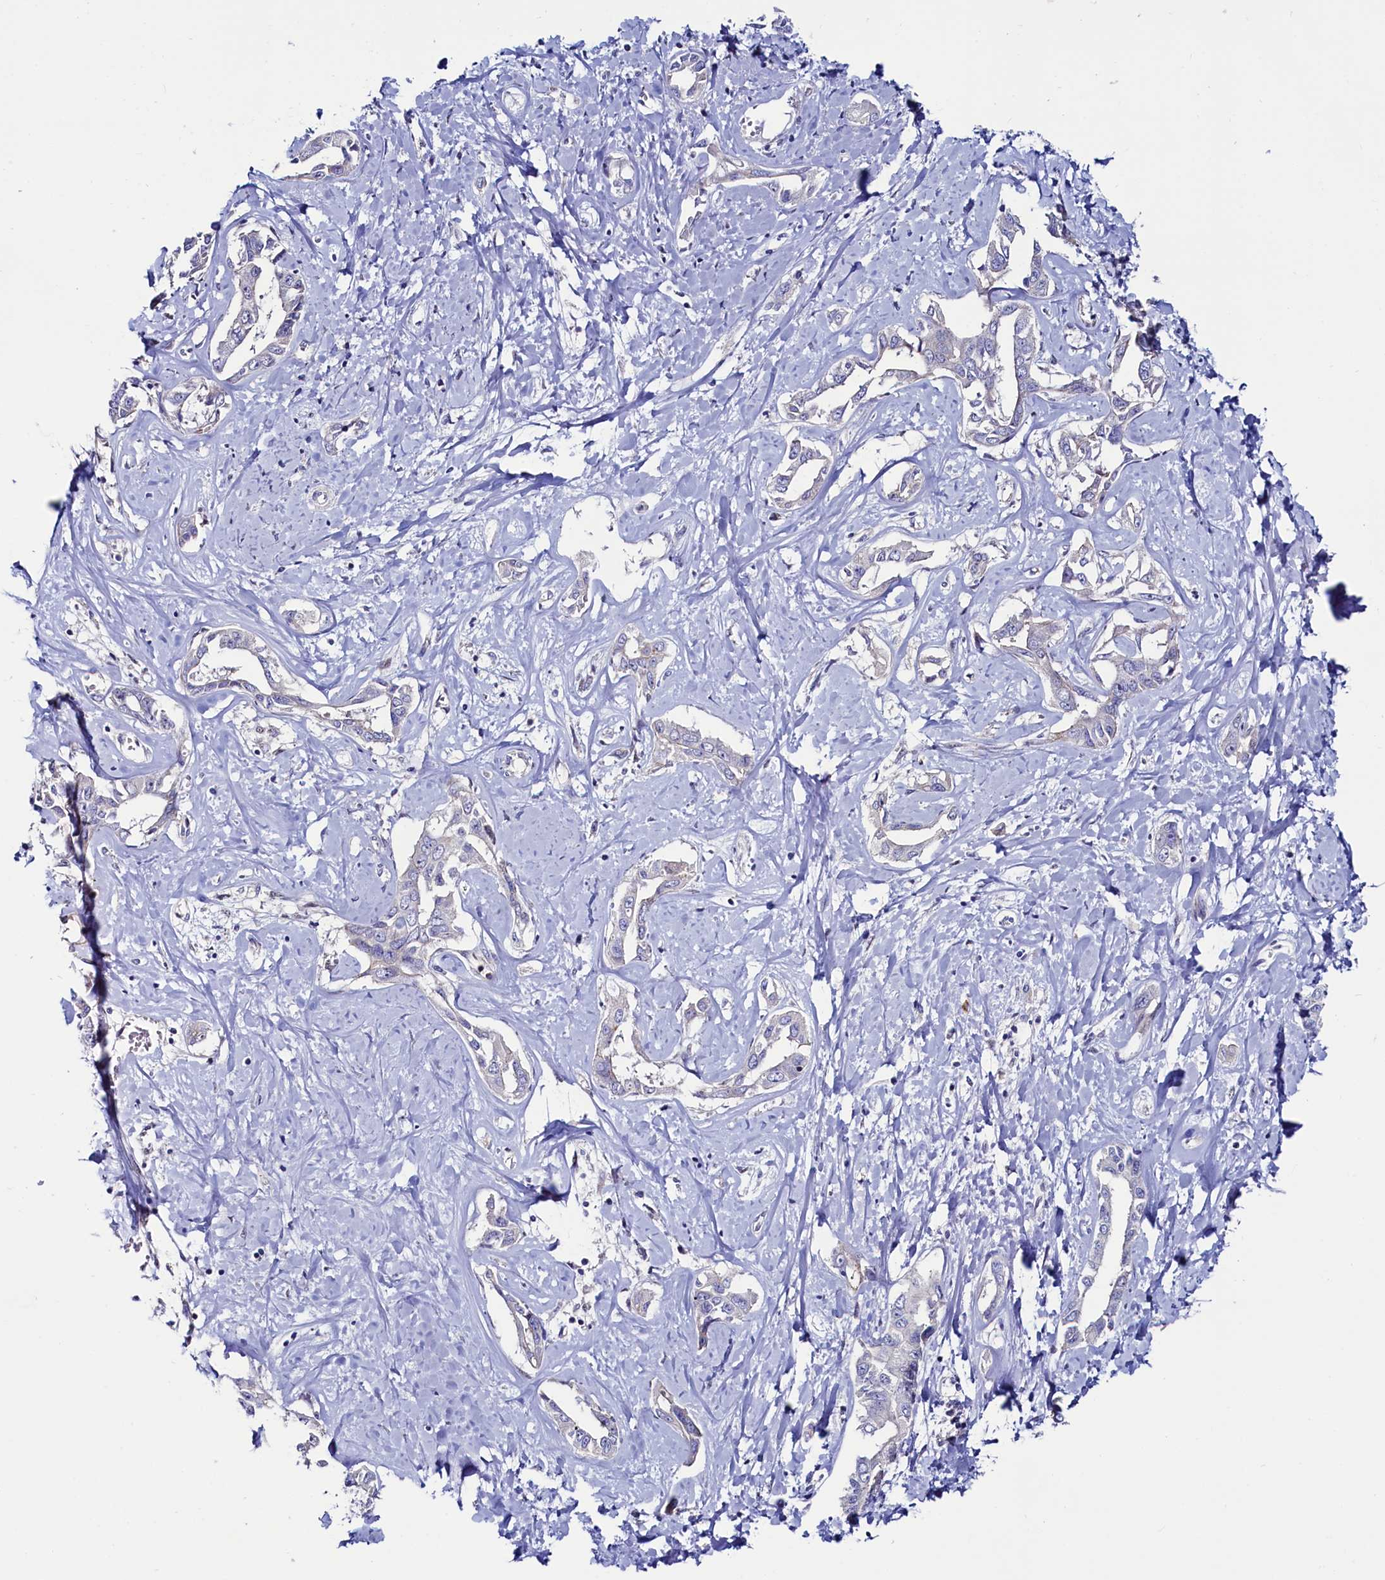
{"staining": {"intensity": "negative", "quantity": "none", "location": "none"}, "tissue": "liver cancer", "cell_type": "Tumor cells", "image_type": "cancer", "snomed": [{"axis": "morphology", "description": "Cholangiocarcinoma"}, {"axis": "topography", "description": "Liver"}], "caption": "DAB (3,3'-diaminobenzidine) immunohistochemical staining of cholangiocarcinoma (liver) shows no significant expression in tumor cells.", "gene": "ASTE1", "patient": {"sex": "male", "age": 59}}